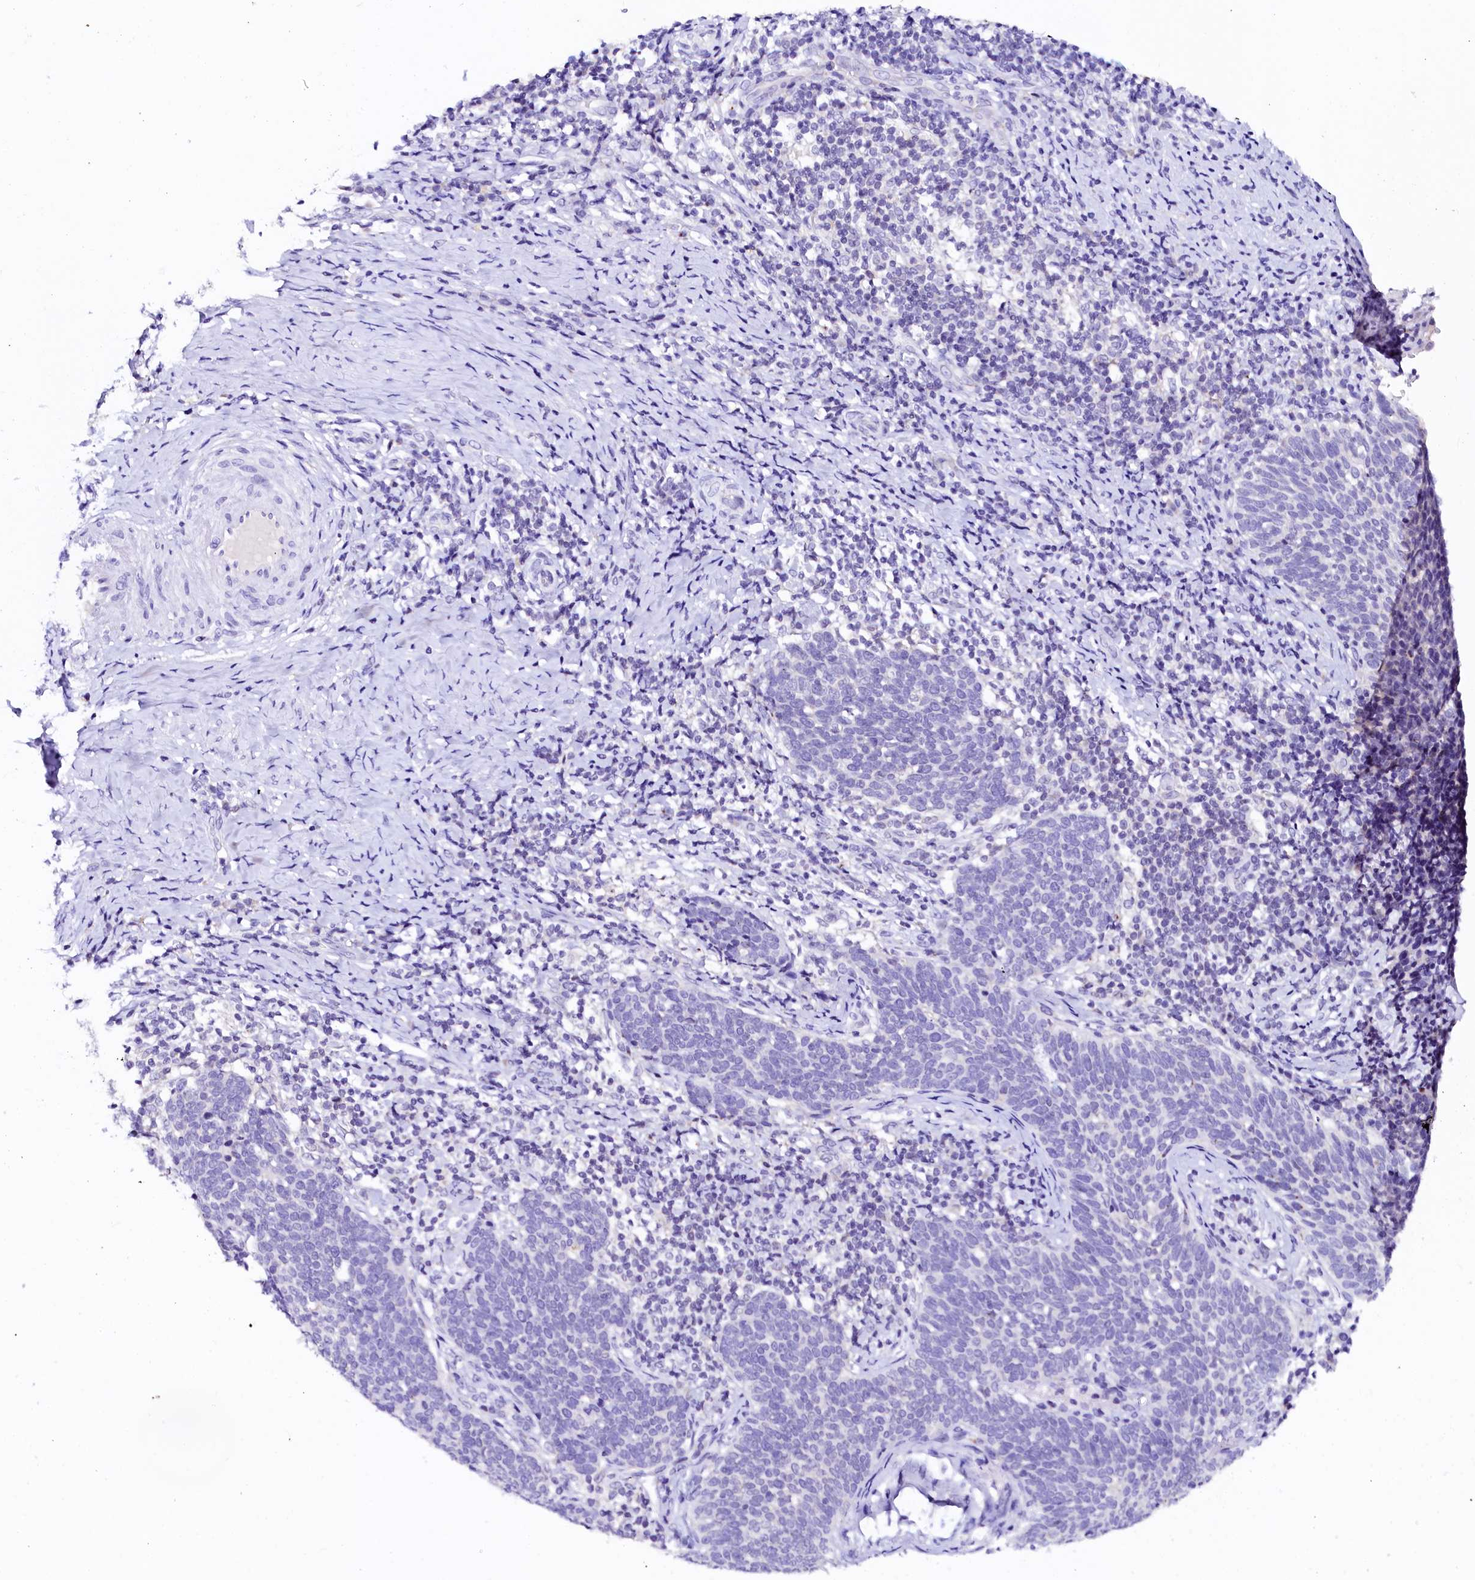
{"staining": {"intensity": "negative", "quantity": "none", "location": "none"}, "tissue": "cervical cancer", "cell_type": "Tumor cells", "image_type": "cancer", "snomed": [{"axis": "morphology", "description": "Normal tissue, NOS"}, {"axis": "morphology", "description": "Squamous cell carcinoma, NOS"}, {"axis": "topography", "description": "Cervix"}], "caption": "A micrograph of human cervical squamous cell carcinoma is negative for staining in tumor cells.", "gene": "NALF1", "patient": {"sex": "female", "age": 39}}